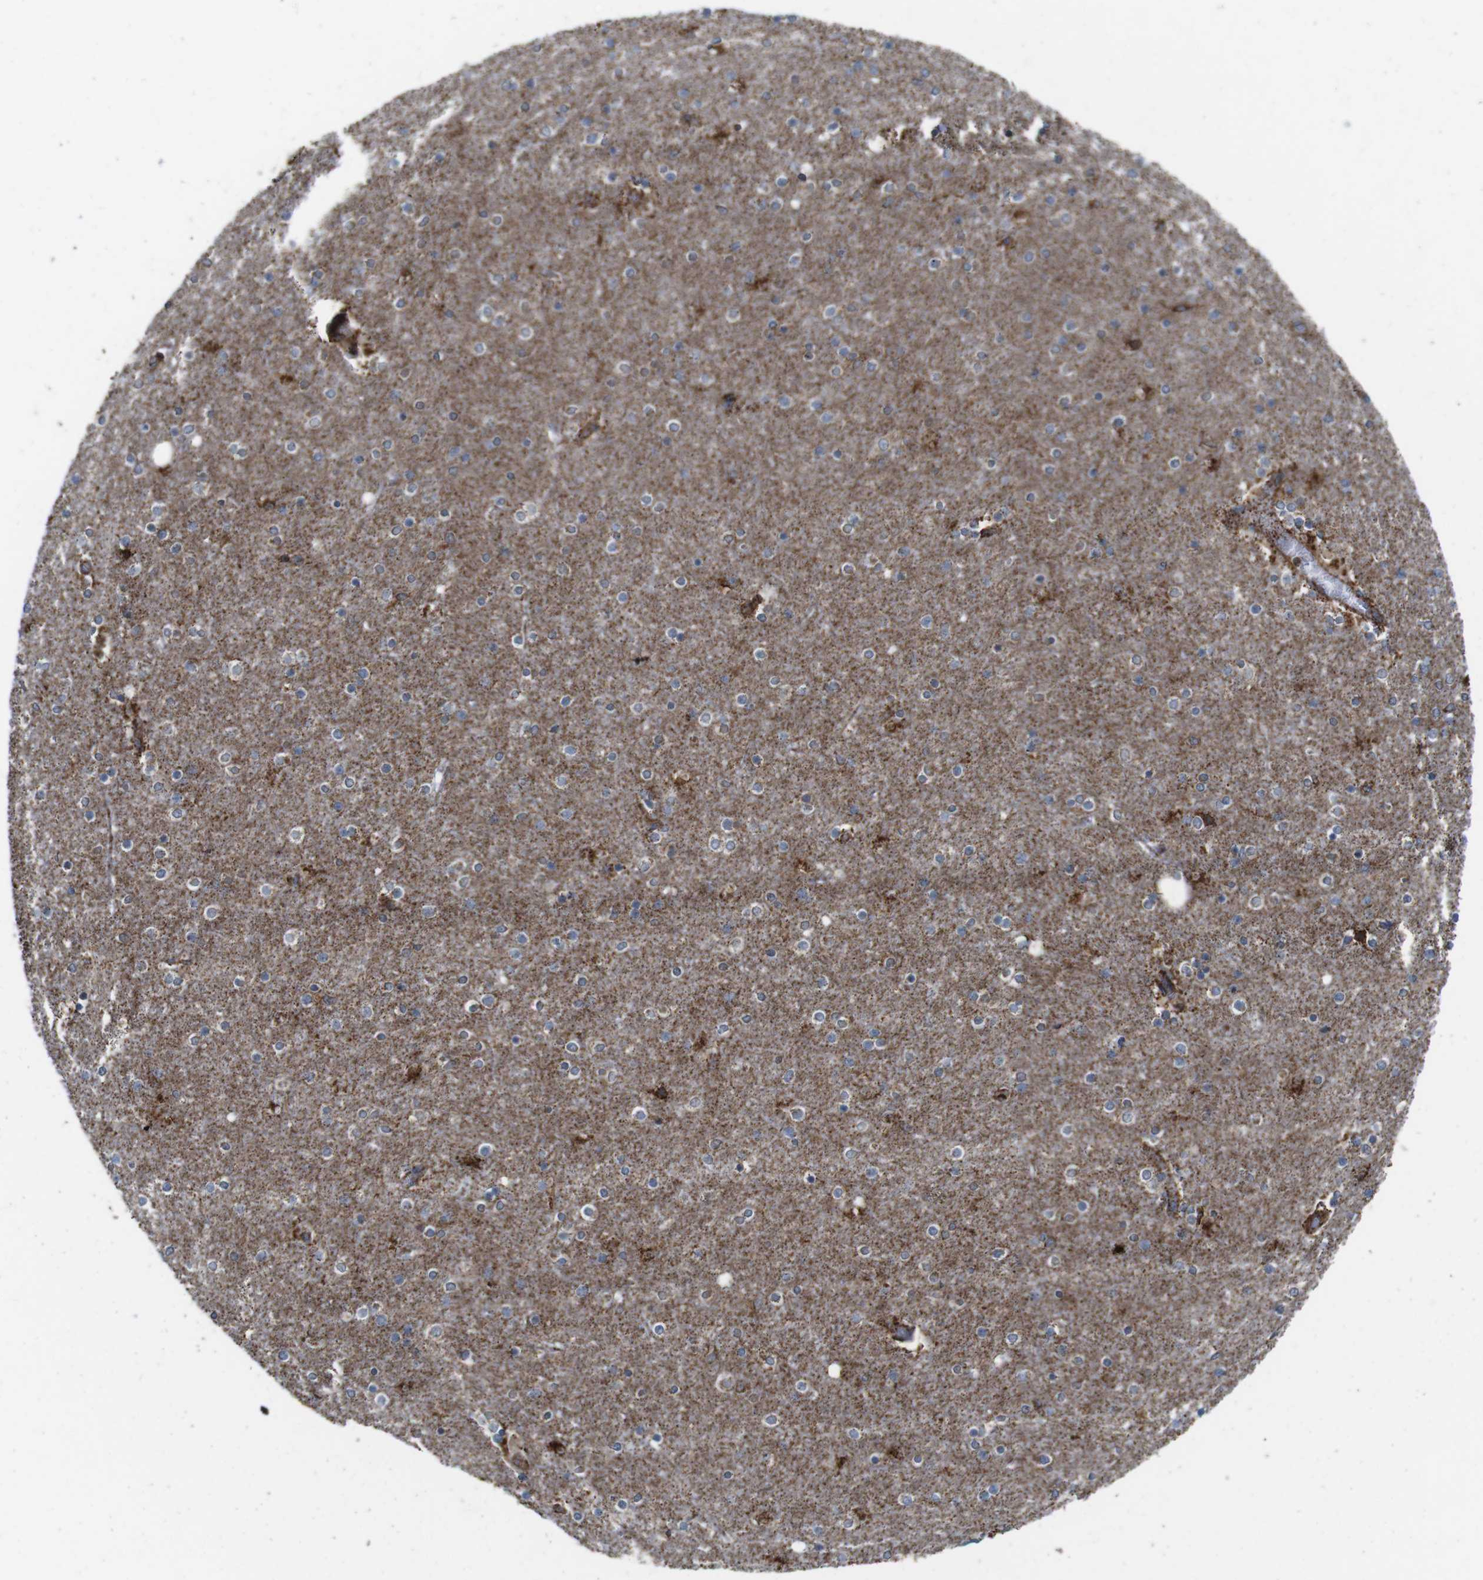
{"staining": {"intensity": "weak", "quantity": "25%-75%", "location": "cytoplasmic/membranous"}, "tissue": "cerebral cortex", "cell_type": "Endothelial cells", "image_type": "normal", "snomed": [{"axis": "morphology", "description": "Normal tissue, NOS"}, {"axis": "topography", "description": "Cerebral cortex"}], "caption": "DAB (3,3'-diaminobenzidine) immunohistochemical staining of normal cerebral cortex displays weak cytoplasmic/membranous protein expression in approximately 25%-75% of endothelial cells.", "gene": "HK1", "patient": {"sex": "female", "age": 54}}